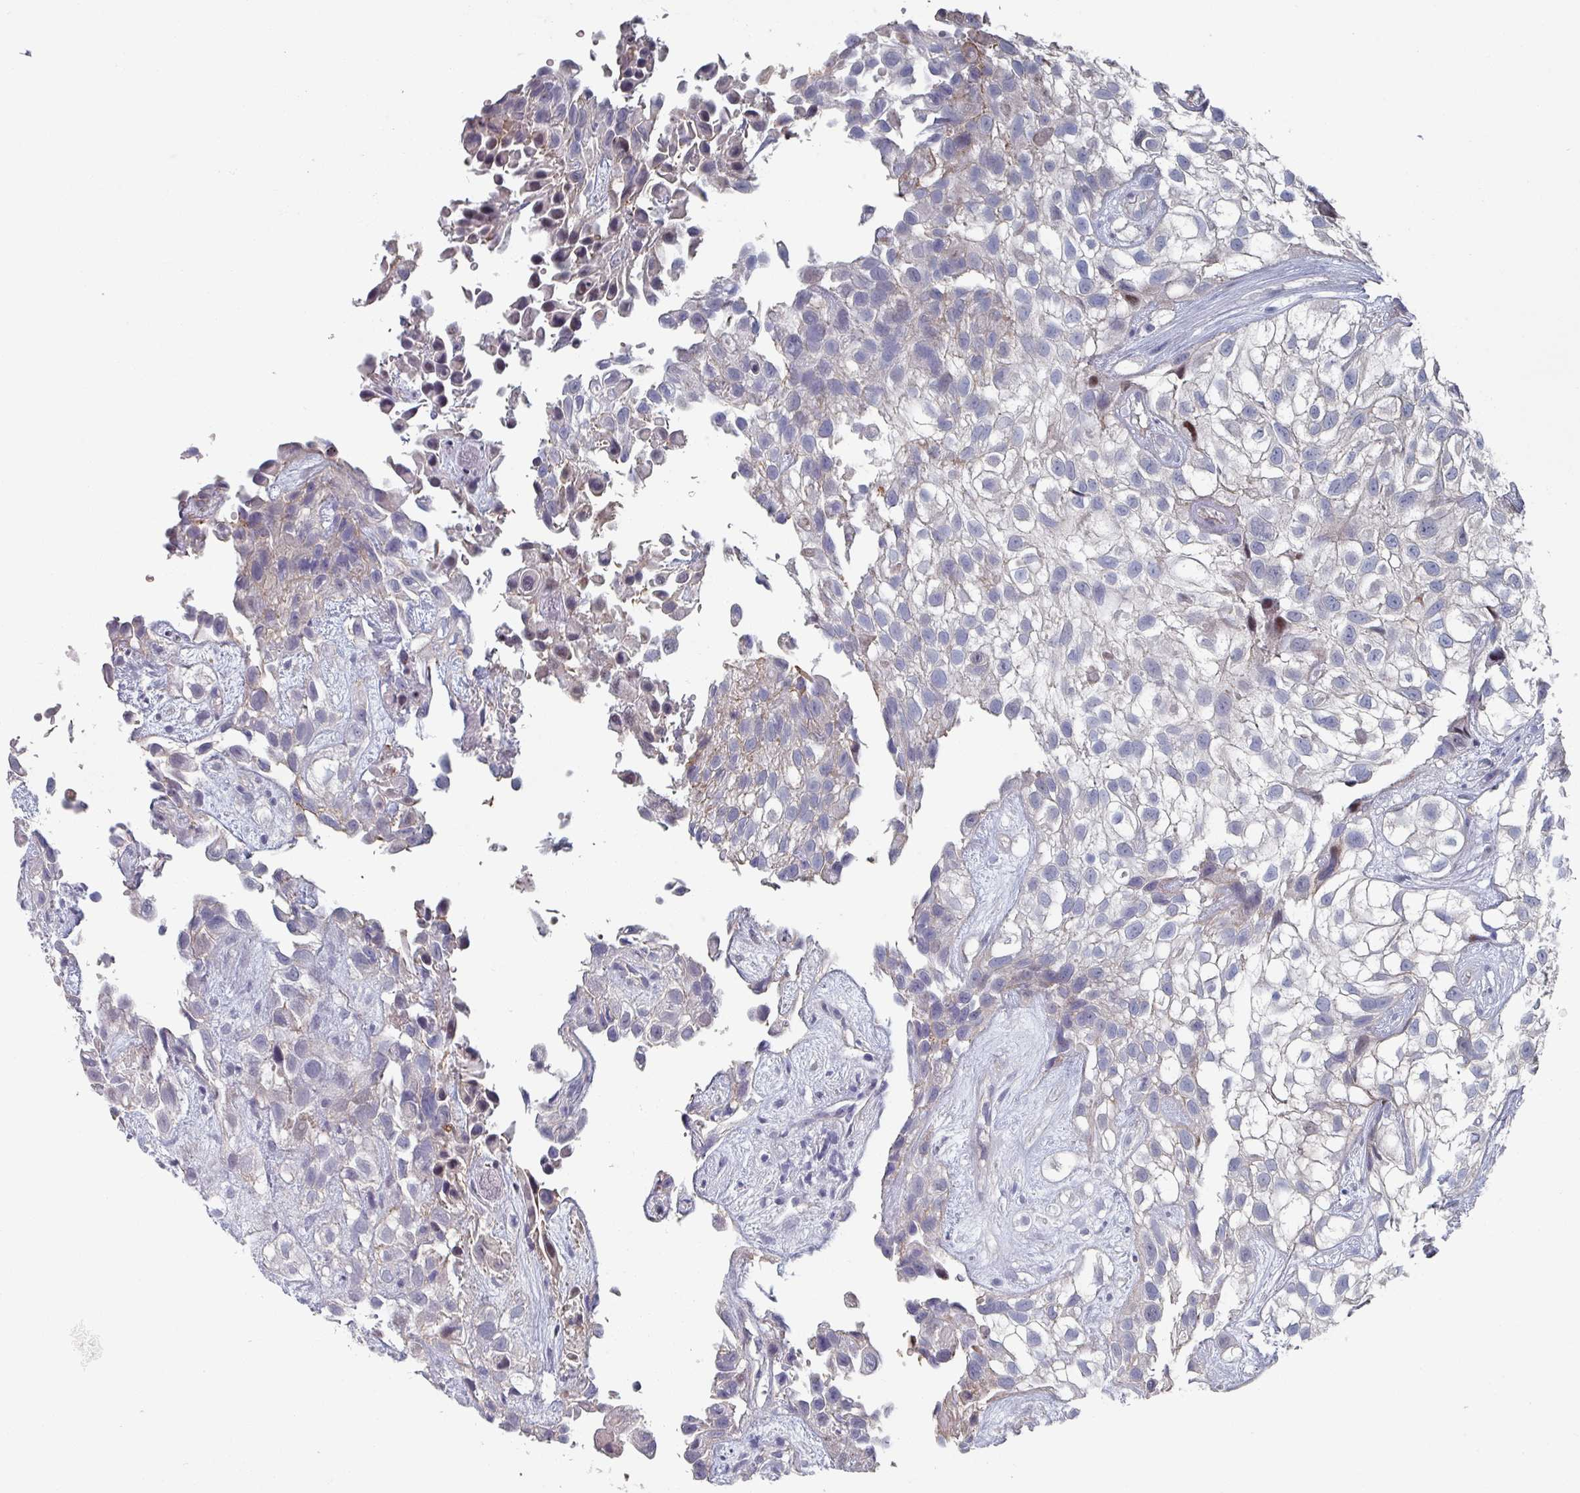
{"staining": {"intensity": "negative", "quantity": "none", "location": "none"}, "tissue": "urothelial cancer", "cell_type": "Tumor cells", "image_type": "cancer", "snomed": [{"axis": "morphology", "description": "Urothelial carcinoma, High grade"}, {"axis": "topography", "description": "Urinary bladder"}], "caption": "Immunohistochemical staining of urothelial cancer displays no significant staining in tumor cells. (Brightfield microscopy of DAB (3,3'-diaminobenzidine) IHC at high magnification).", "gene": "EFL1", "patient": {"sex": "male", "age": 56}}